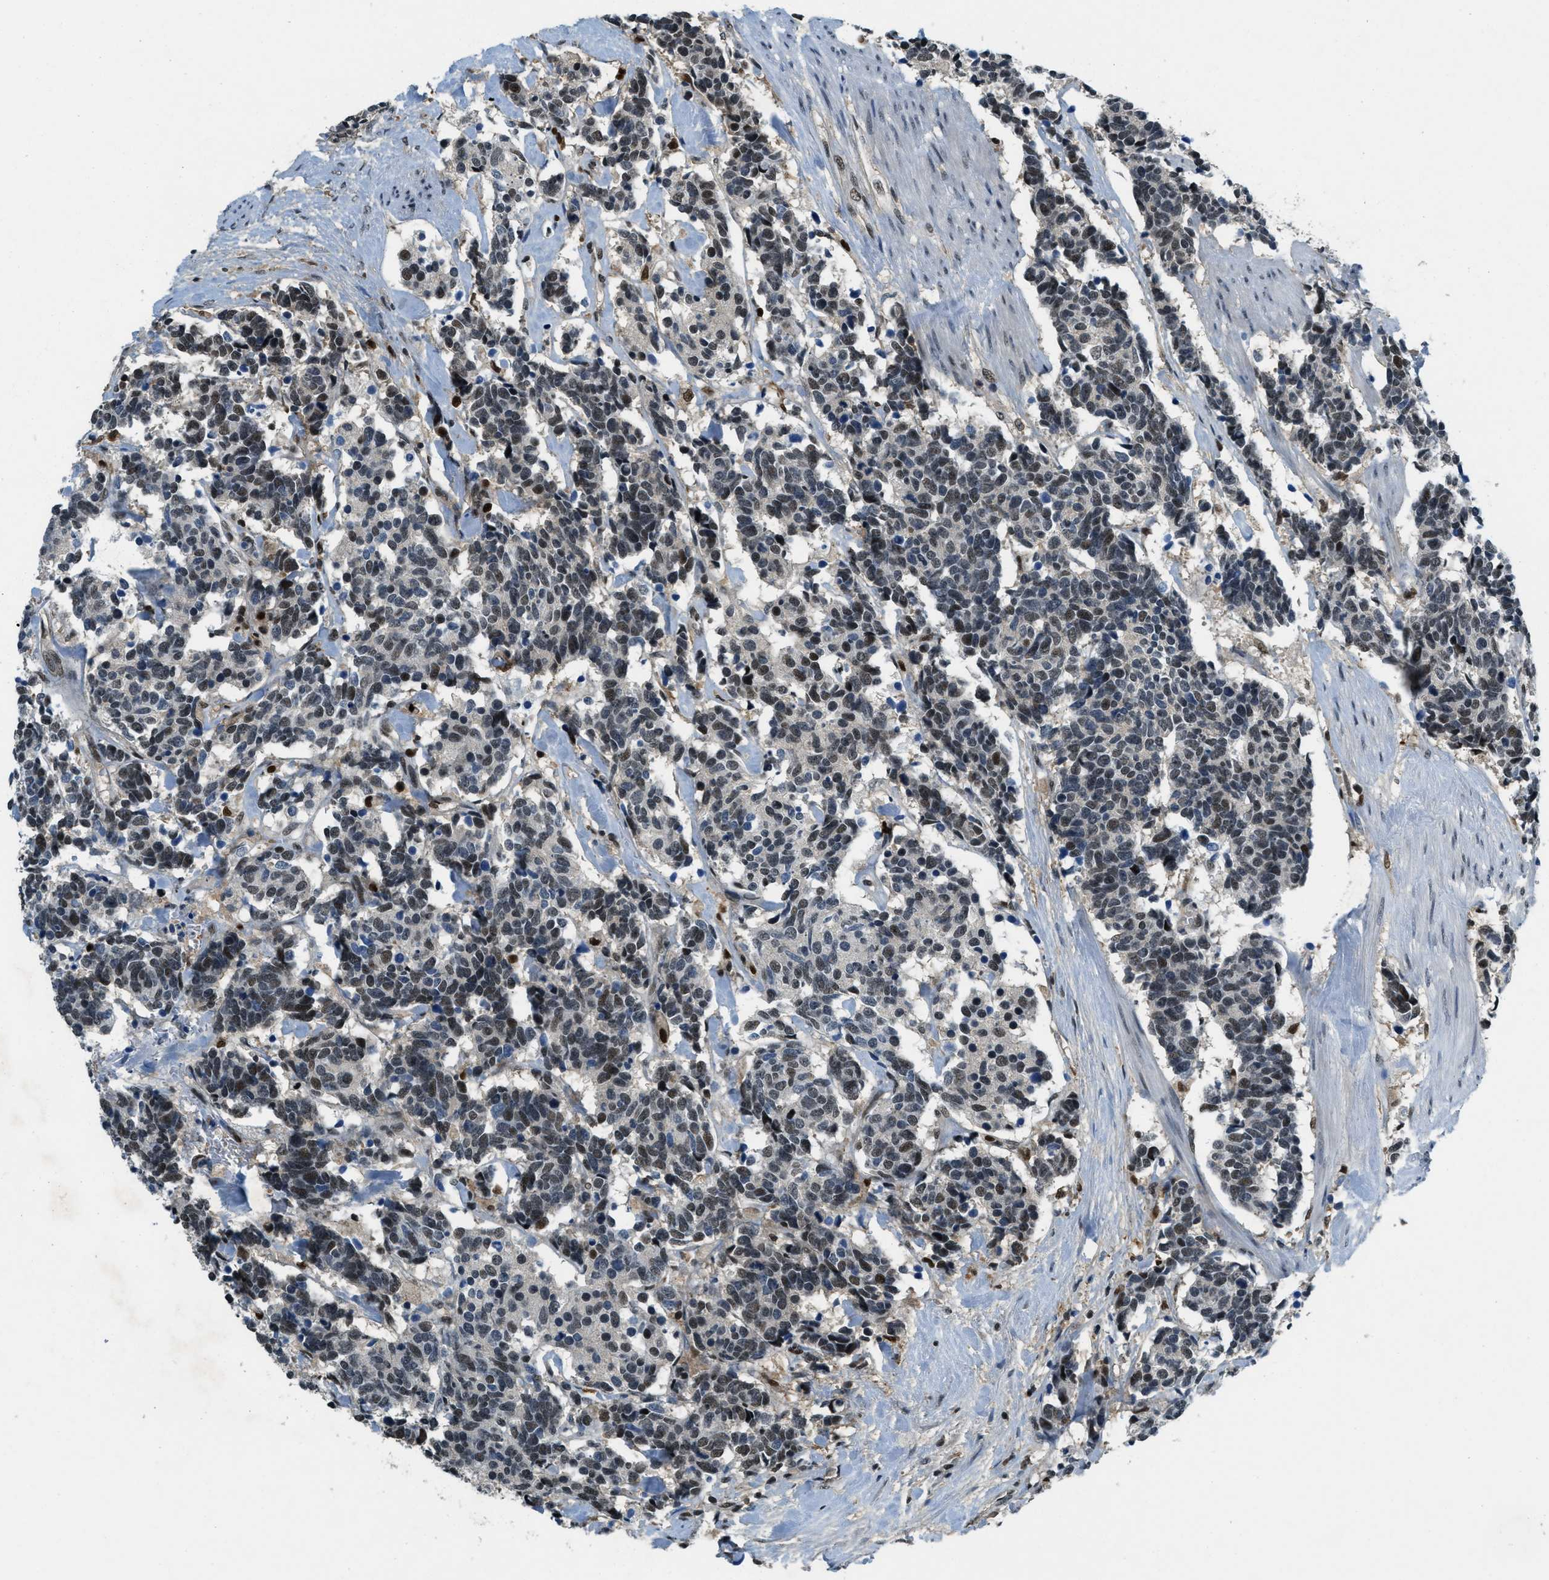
{"staining": {"intensity": "strong", "quantity": "25%-75%", "location": "nuclear"}, "tissue": "carcinoid", "cell_type": "Tumor cells", "image_type": "cancer", "snomed": [{"axis": "morphology", "description": "Carcinoma, NOS"}, {"axis": "morphology", "description": "Carcinoid, malignant, NOS"}, {"axis": "topography", "description": "Urinary bladder"}], "caption": "A photomicrograph of carcinoid stained for a protein shows strong nuclear brown staining in tumor cells.", "gene": "OGFR", "patient": {"sex": "male", "age": 57}}